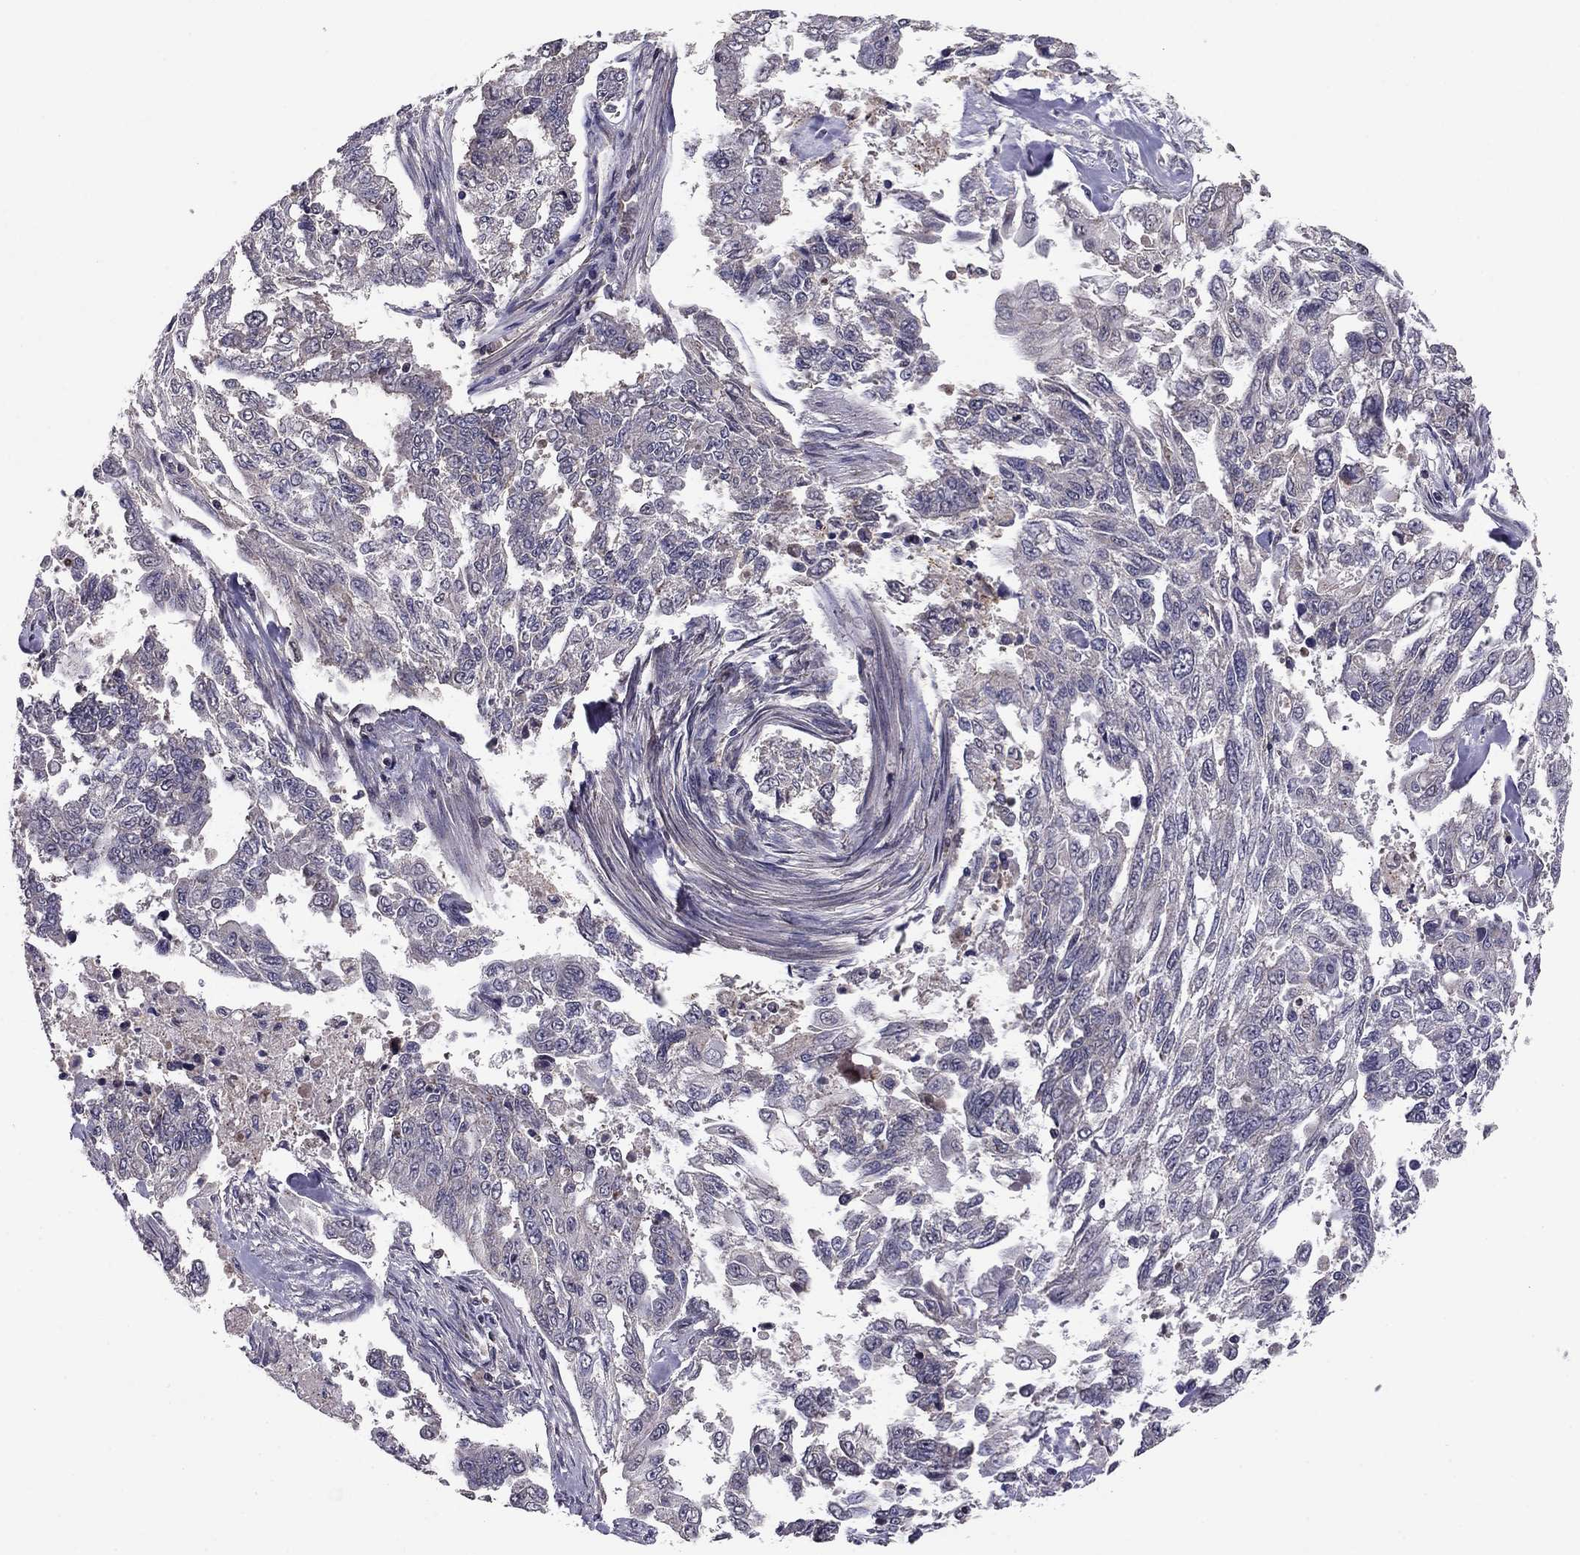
{"staining": {"intensity": "negative", "quantity": "none", "location": "none"}, "tissue": "endometrial cancer", "cell_type": "Tumor cells", "image_type": "cancer", "snomed": [{"axis": "morphology", "description": "Adenocarcinoma, NOS"}, {"axis": "topography", "description": "Uterus"}], "caption": "Endometrial adenocarcinoma stained for a protein using immunohistochemistry exhibits no staining tumor cells.", "gene": "HCN1", "patient": {"sex": "female", "age": 59}}